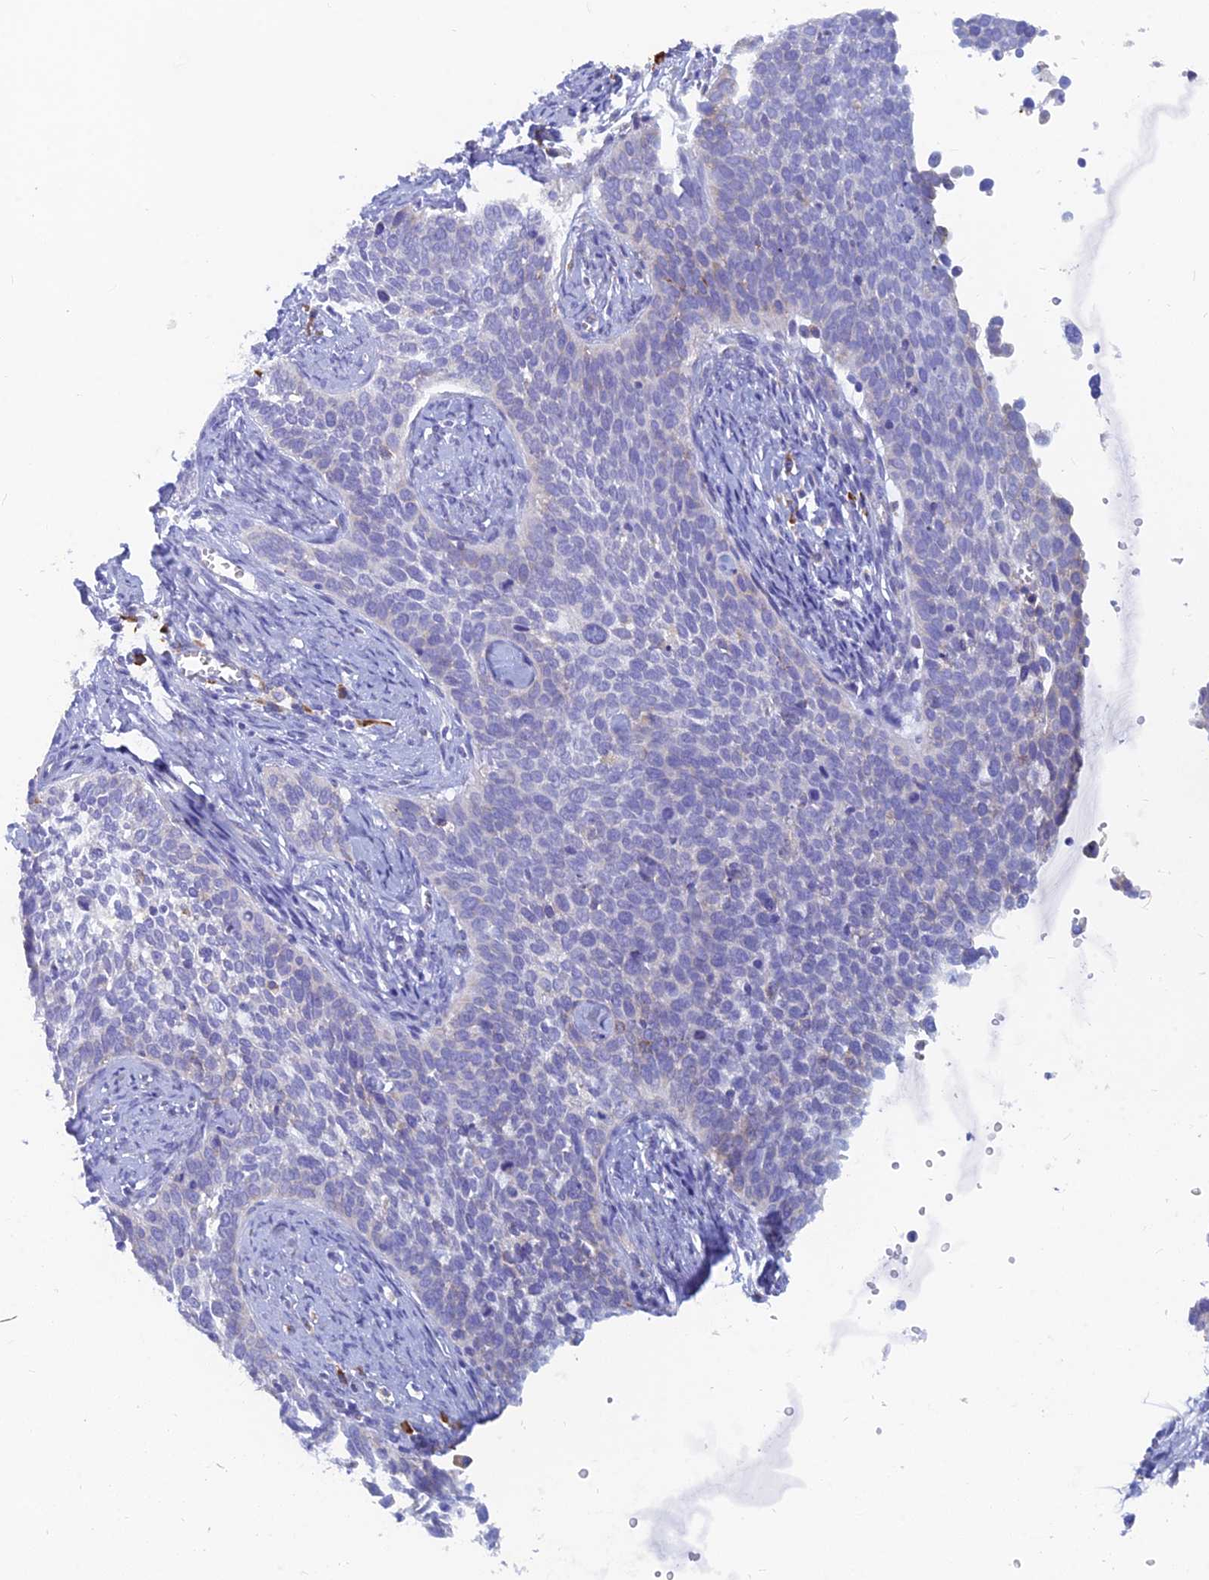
{"staining": {"intensity": "negative", "quantity": "none", "location": "none"}, "tissue": "cervical cancer", "cell_type": "Tumor cells", "image_type": "cancer", "snomed": [{"axis": "morphology", "description": "Squamous cell carcinoma, NOS"}, {"axis": "topography", "description": "Cervix"}], "caption": "IHC histopathology image of human squamous cell carcinoma (cervical) stained for a protein (brown), which demonstrates no expression in tumor cells. Nuclei are stained in blue.", "gene": "WDR35", "patient": {"sex": "female", "age": 34}}